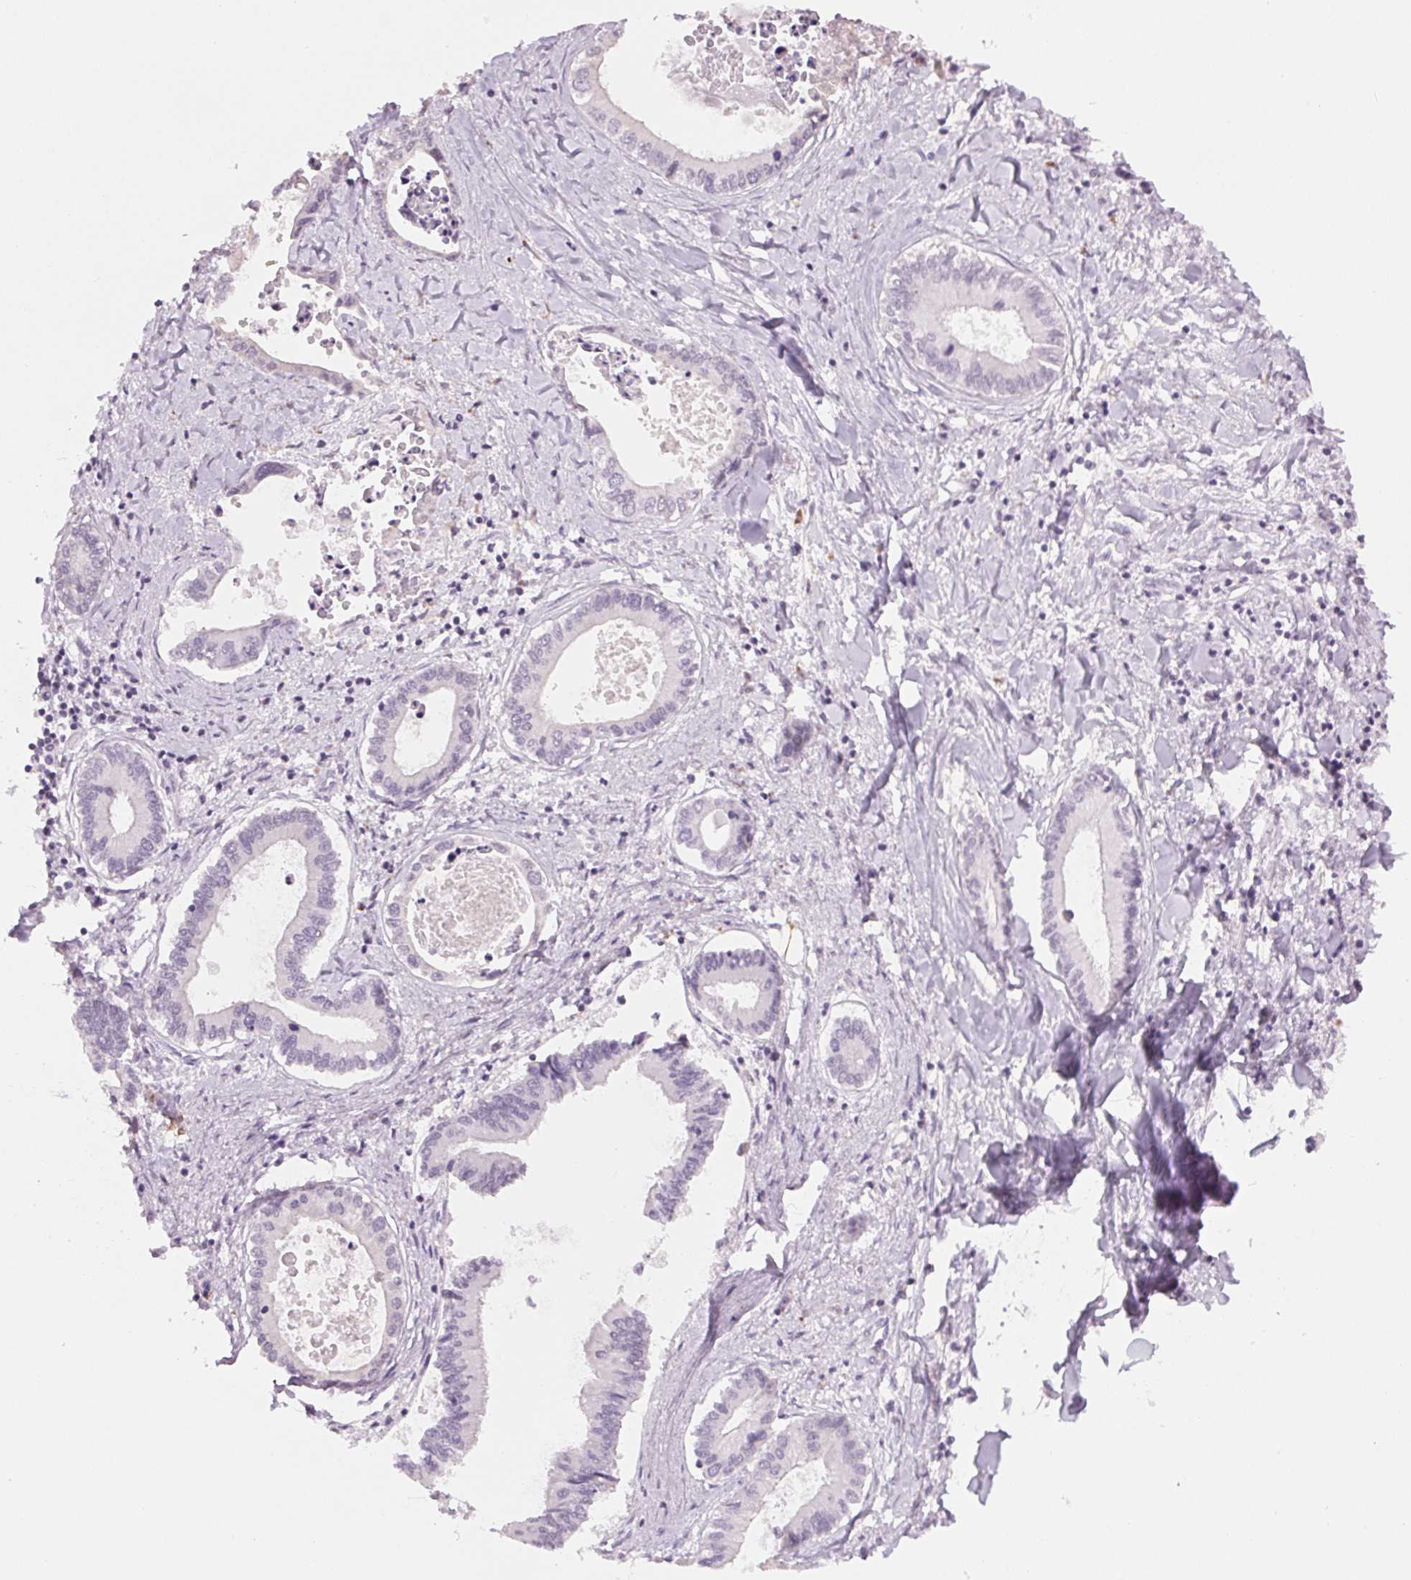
{"staining": {"intensity": "negative", "quantity": "none", "location": "none"}, "tissue": "liver cancer", "cell_type": "Tumor cells", "image_type": "cancer", "snomed": [{"axis": "morphology", "description": "Cholangiocarcinoma"}, {"axis": "topography", "description": "Liver"}], "caption": "Tumor cells are negative for protein expression in human liver cancer (cholangiocarcinoma). (Brightfield microscopy of DAB immunohistochemistry (IHC) at high magnification).", "gene": "MPO", "patient": {"sex": "male", "age": 66}}